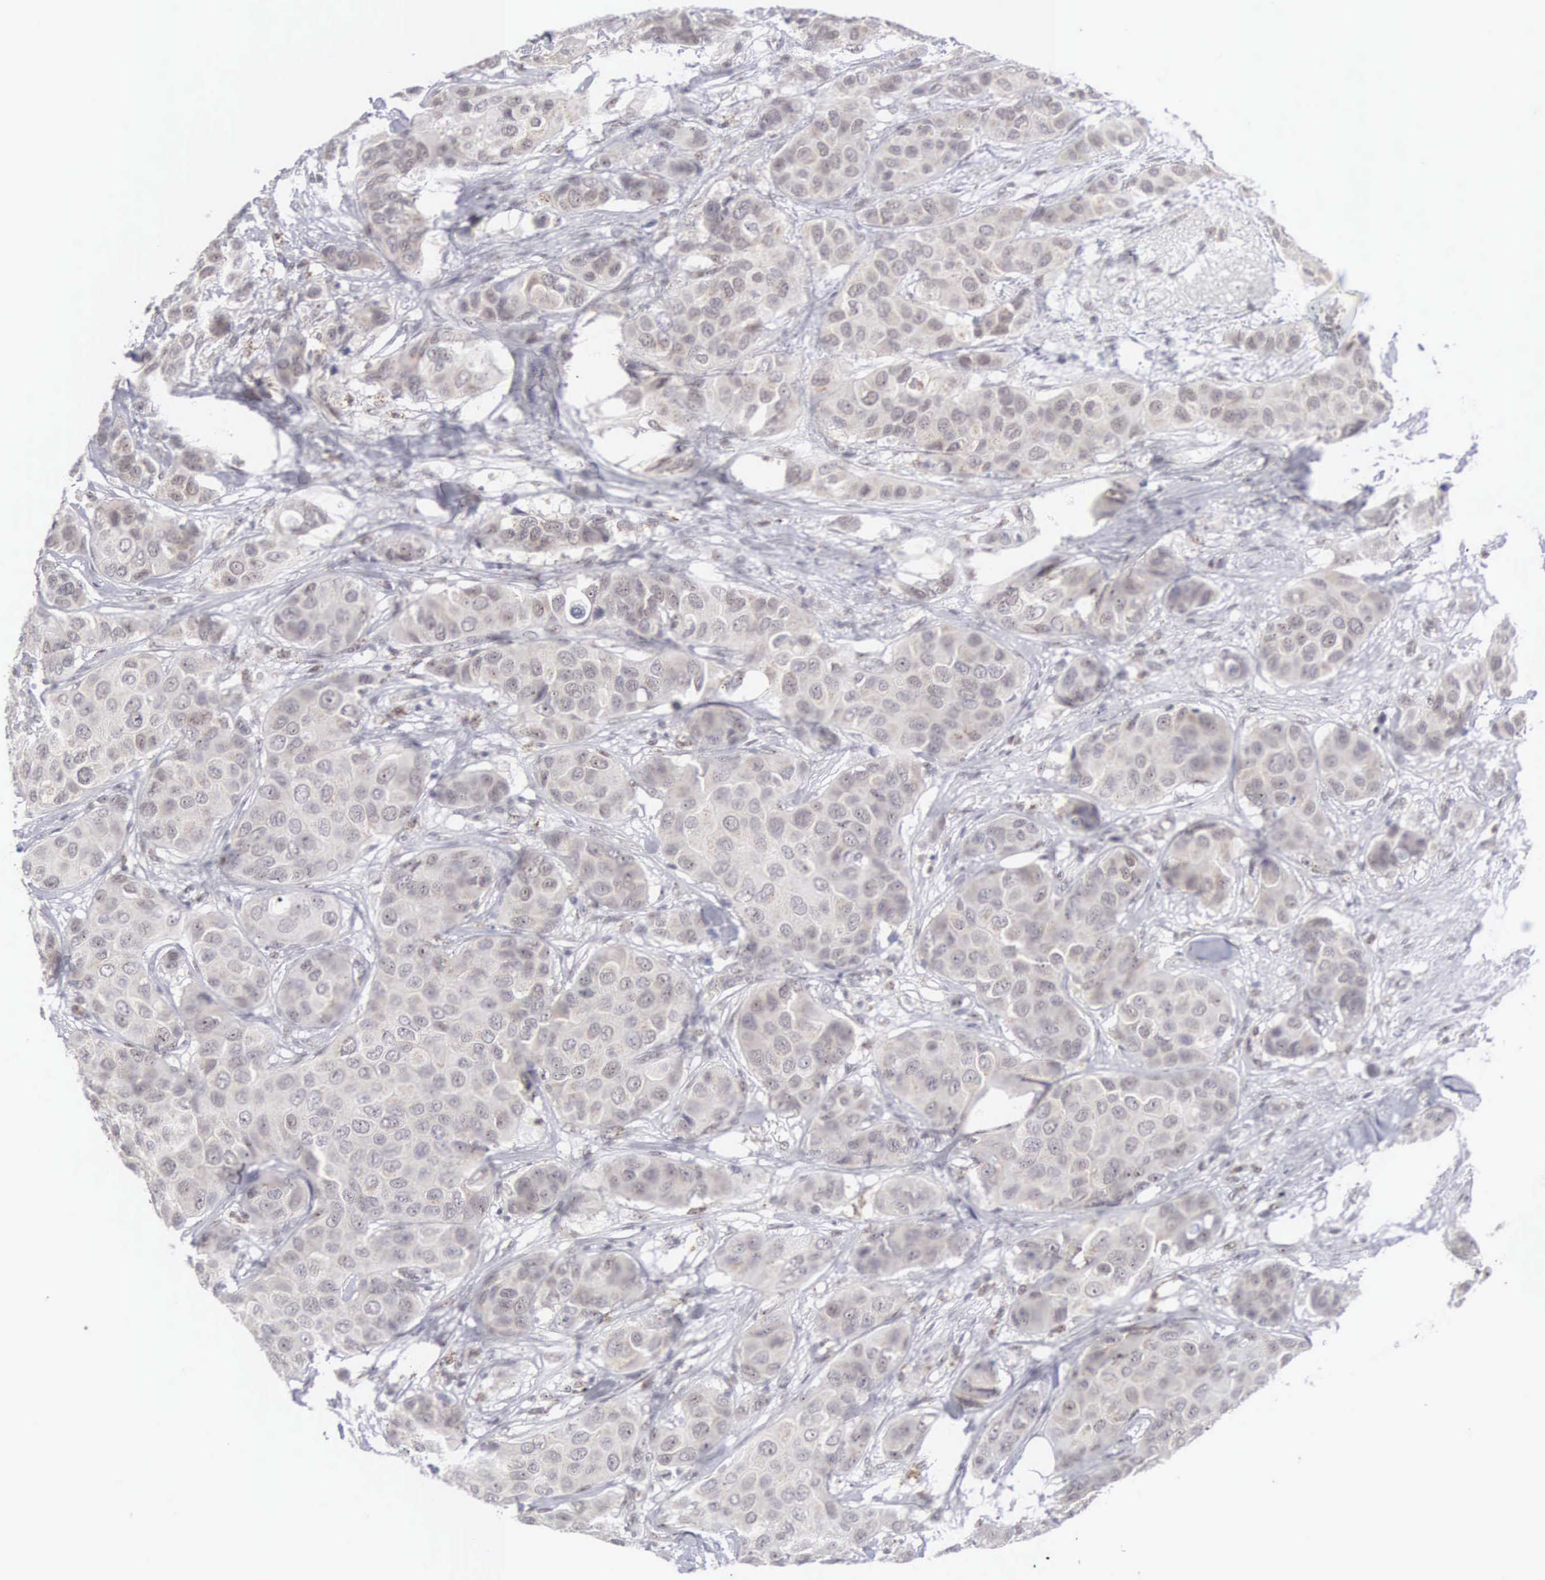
{"staining": {"intensity": "weak", "quantity": ">75%", "location": "cytoplasmic/membranous"}, "tissue": "breast cancer", "cell_type": "Tumor cells", "image_type": "cancer", "snomed": [{"axis": "morphology", "description": "Duct carcinoma"}, {"axis": "topography", "description": "Breast"}], "caption": "Immunohistochemical staining of human breast cancer (invasive ductal carcinoma) reveals weak cytoplasmic/membranous protein positivity in about >75% of tumor cells.", "gene": "MNAT1", "patient": {"sex": "female", "age": 68}}